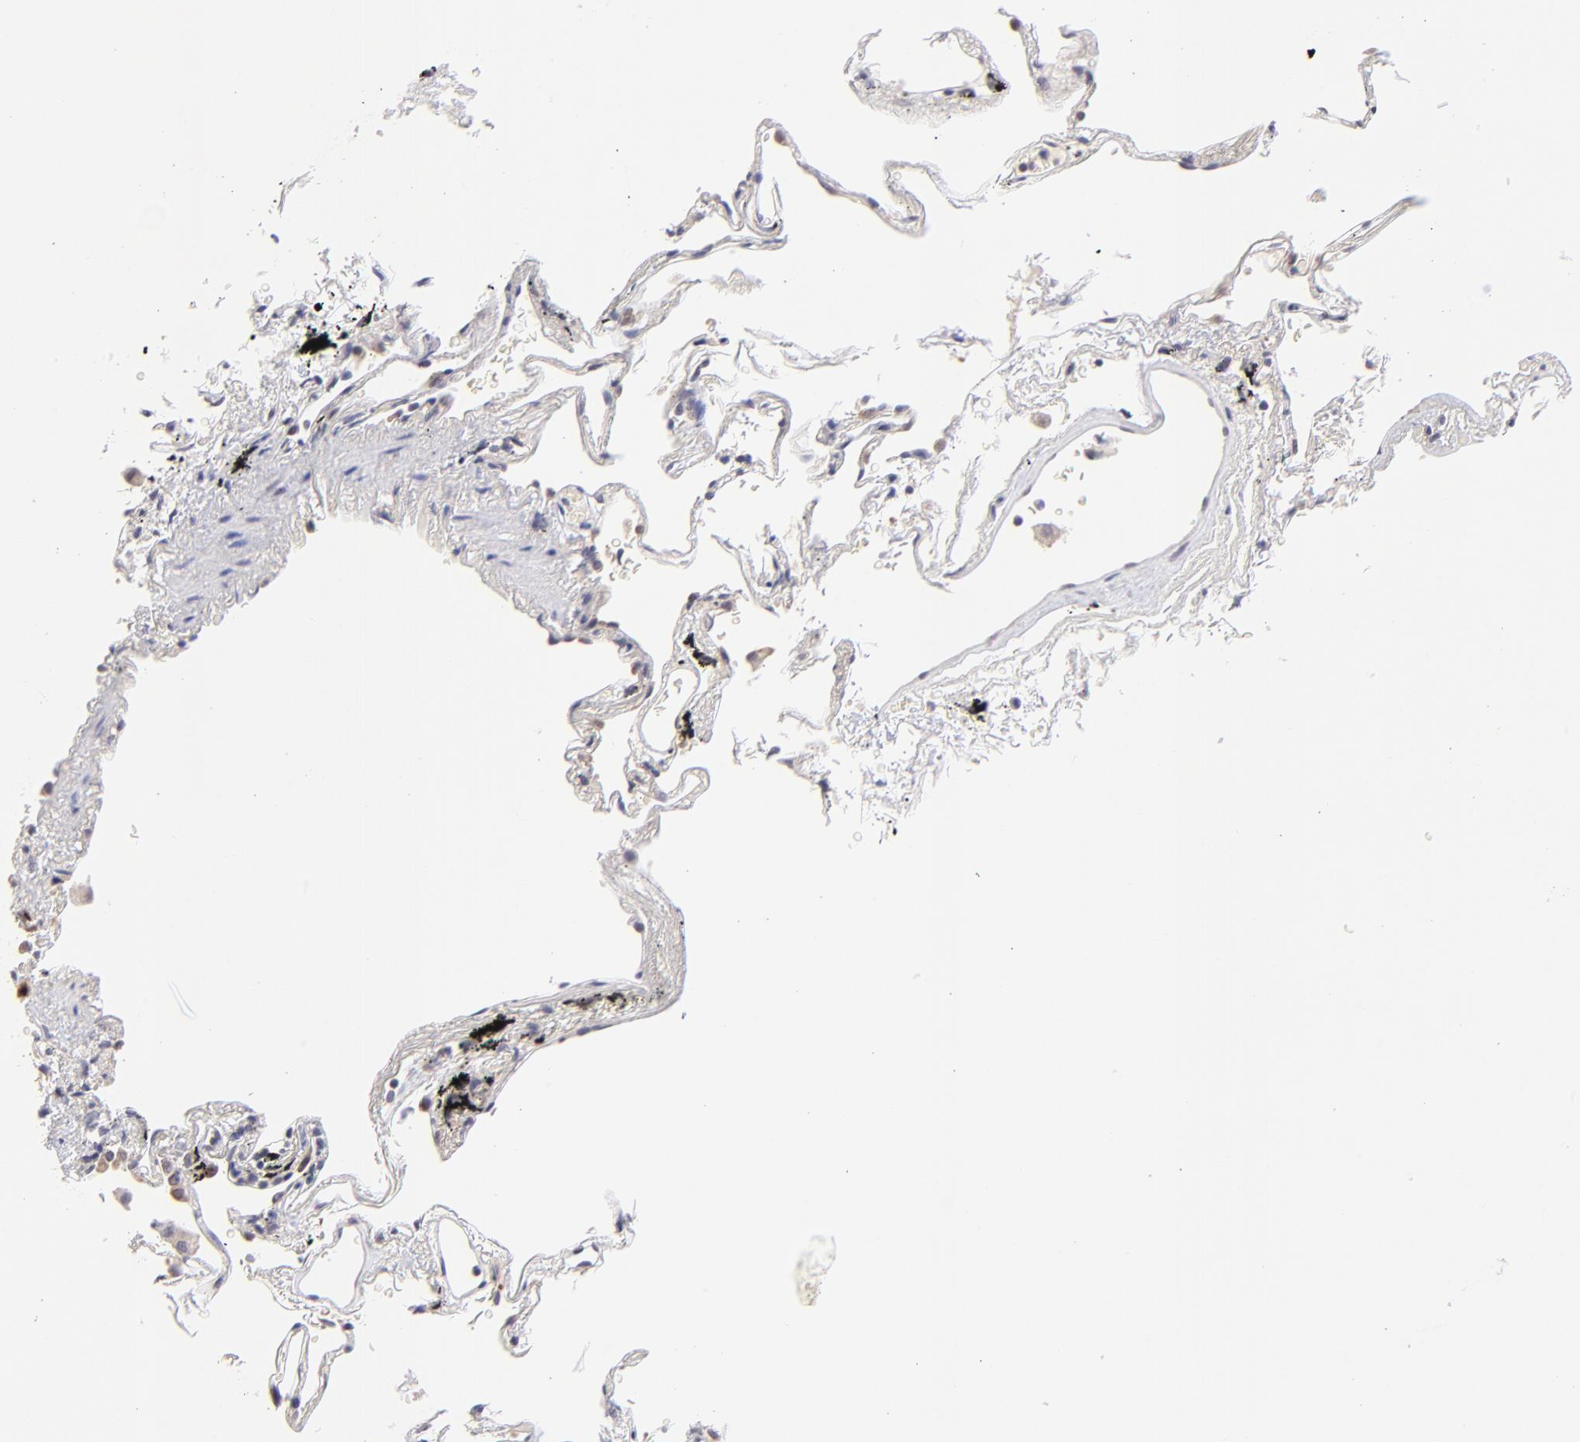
{"staining": {"intensity": "negative", "quantity": "none", "location": "none"}, "tissue": "lung", "cell_type": "Alveolar cells", "image_type": "normal", "snomed": [{"axis": "morphology", "description": "Normal tissue, NOS"}, {"axis": "morphology", "description": "Inflammation, NOS"}, {"axis": "topography", "description": "Lung"}], "caption": "DAB immunohistochemical staining of normal human lung reveals no significant staining in alveolar cells.", "gene": "ZNF155", "patient": {"sex": "male", "age": 69}}